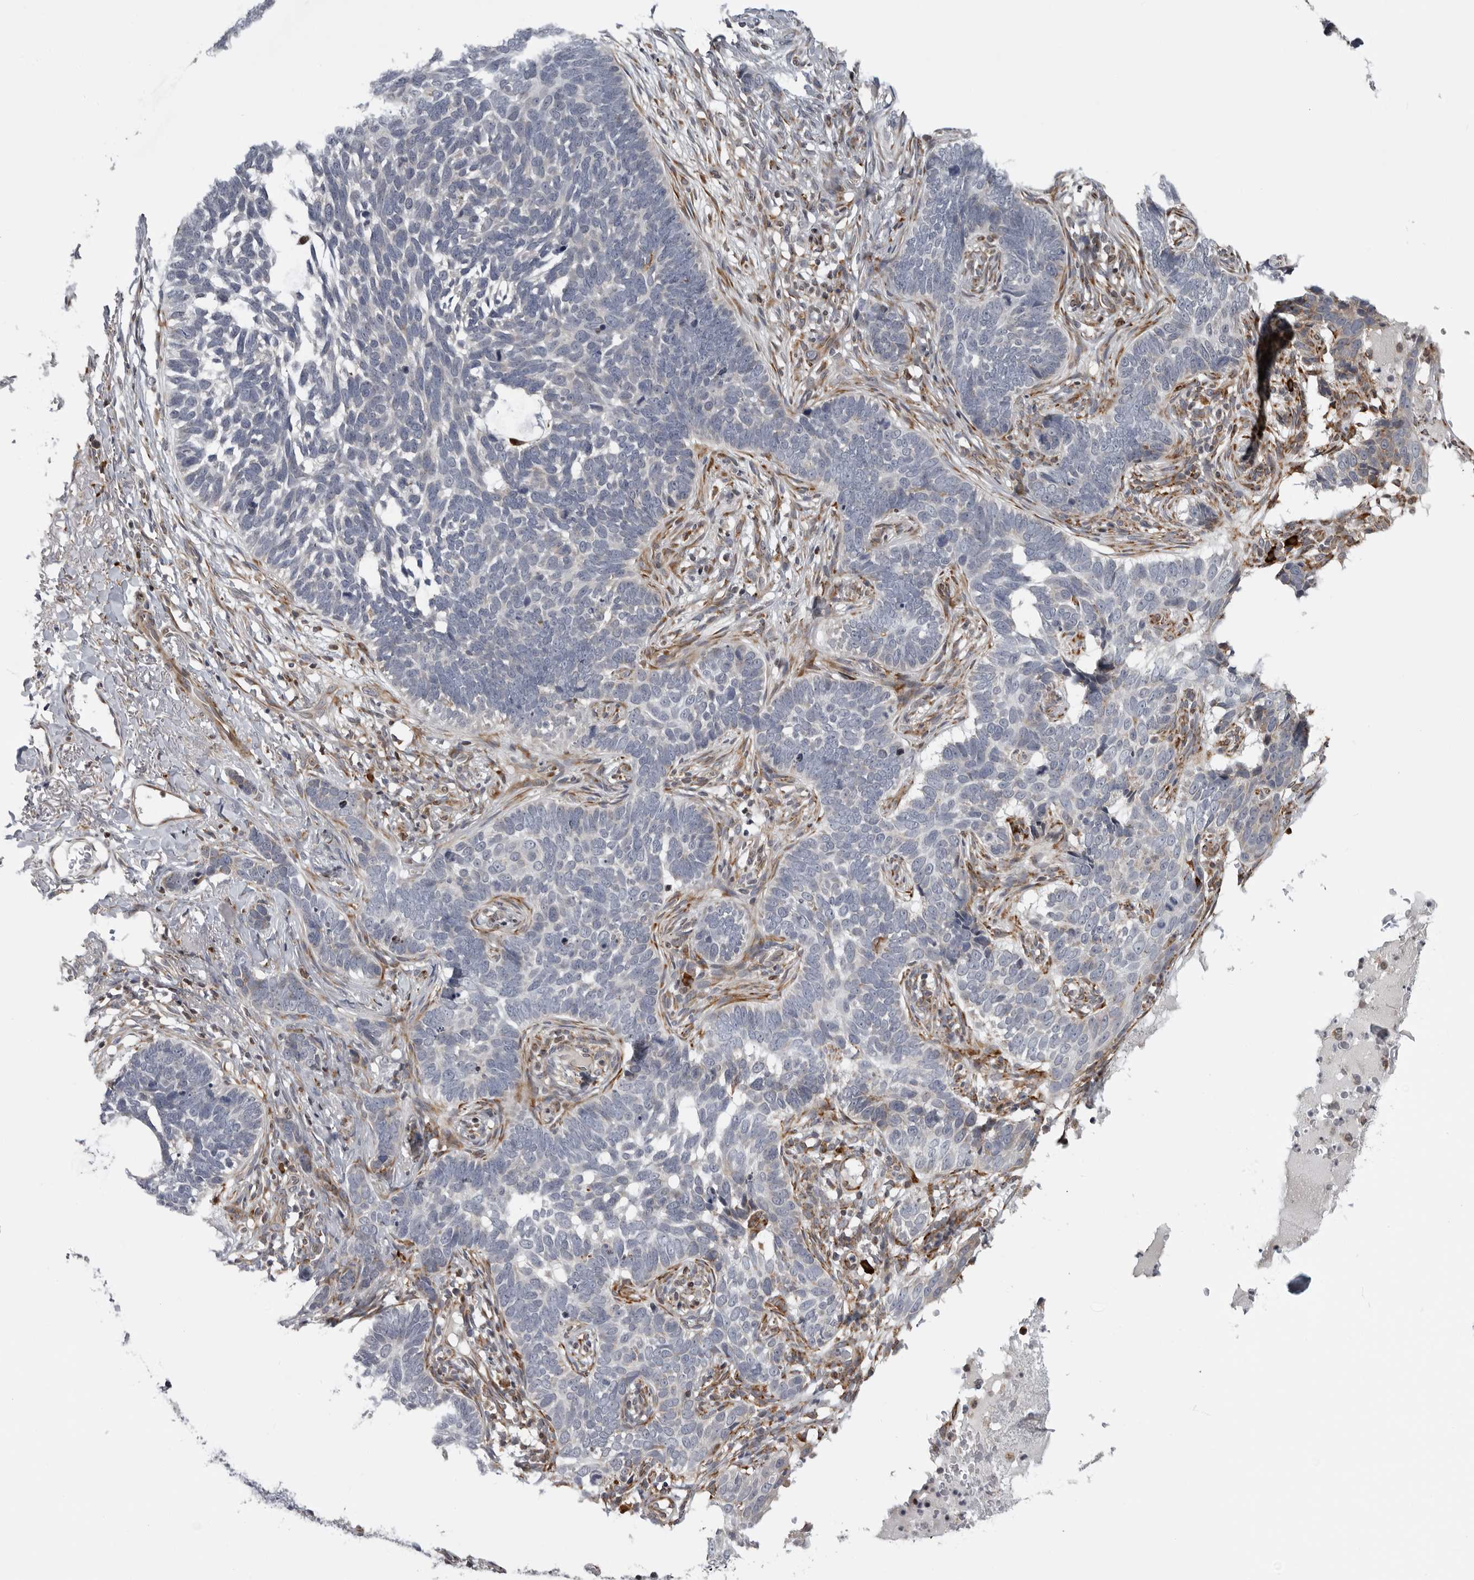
{"staining": {"intensity": "negative", "quantity": "none", "location": "none"}, "tissue": "skin cancer", "cell_type": "Tumor cells", "image_type": "cancer", "snomed": [{"axis": "morphology", "description": "Normal tissue, NOS"}, {"axis": "morphology", "description": "Basal cell carcinoma"}, {"axis": "topography", "description": "Skin"}], "caption": "Skin cancer stained for a protein using immunohistochemistry (IHC) shows no expression tumor cells.", "gene": "ALPK2", "patient": {"sex": "male", "age": 77}}